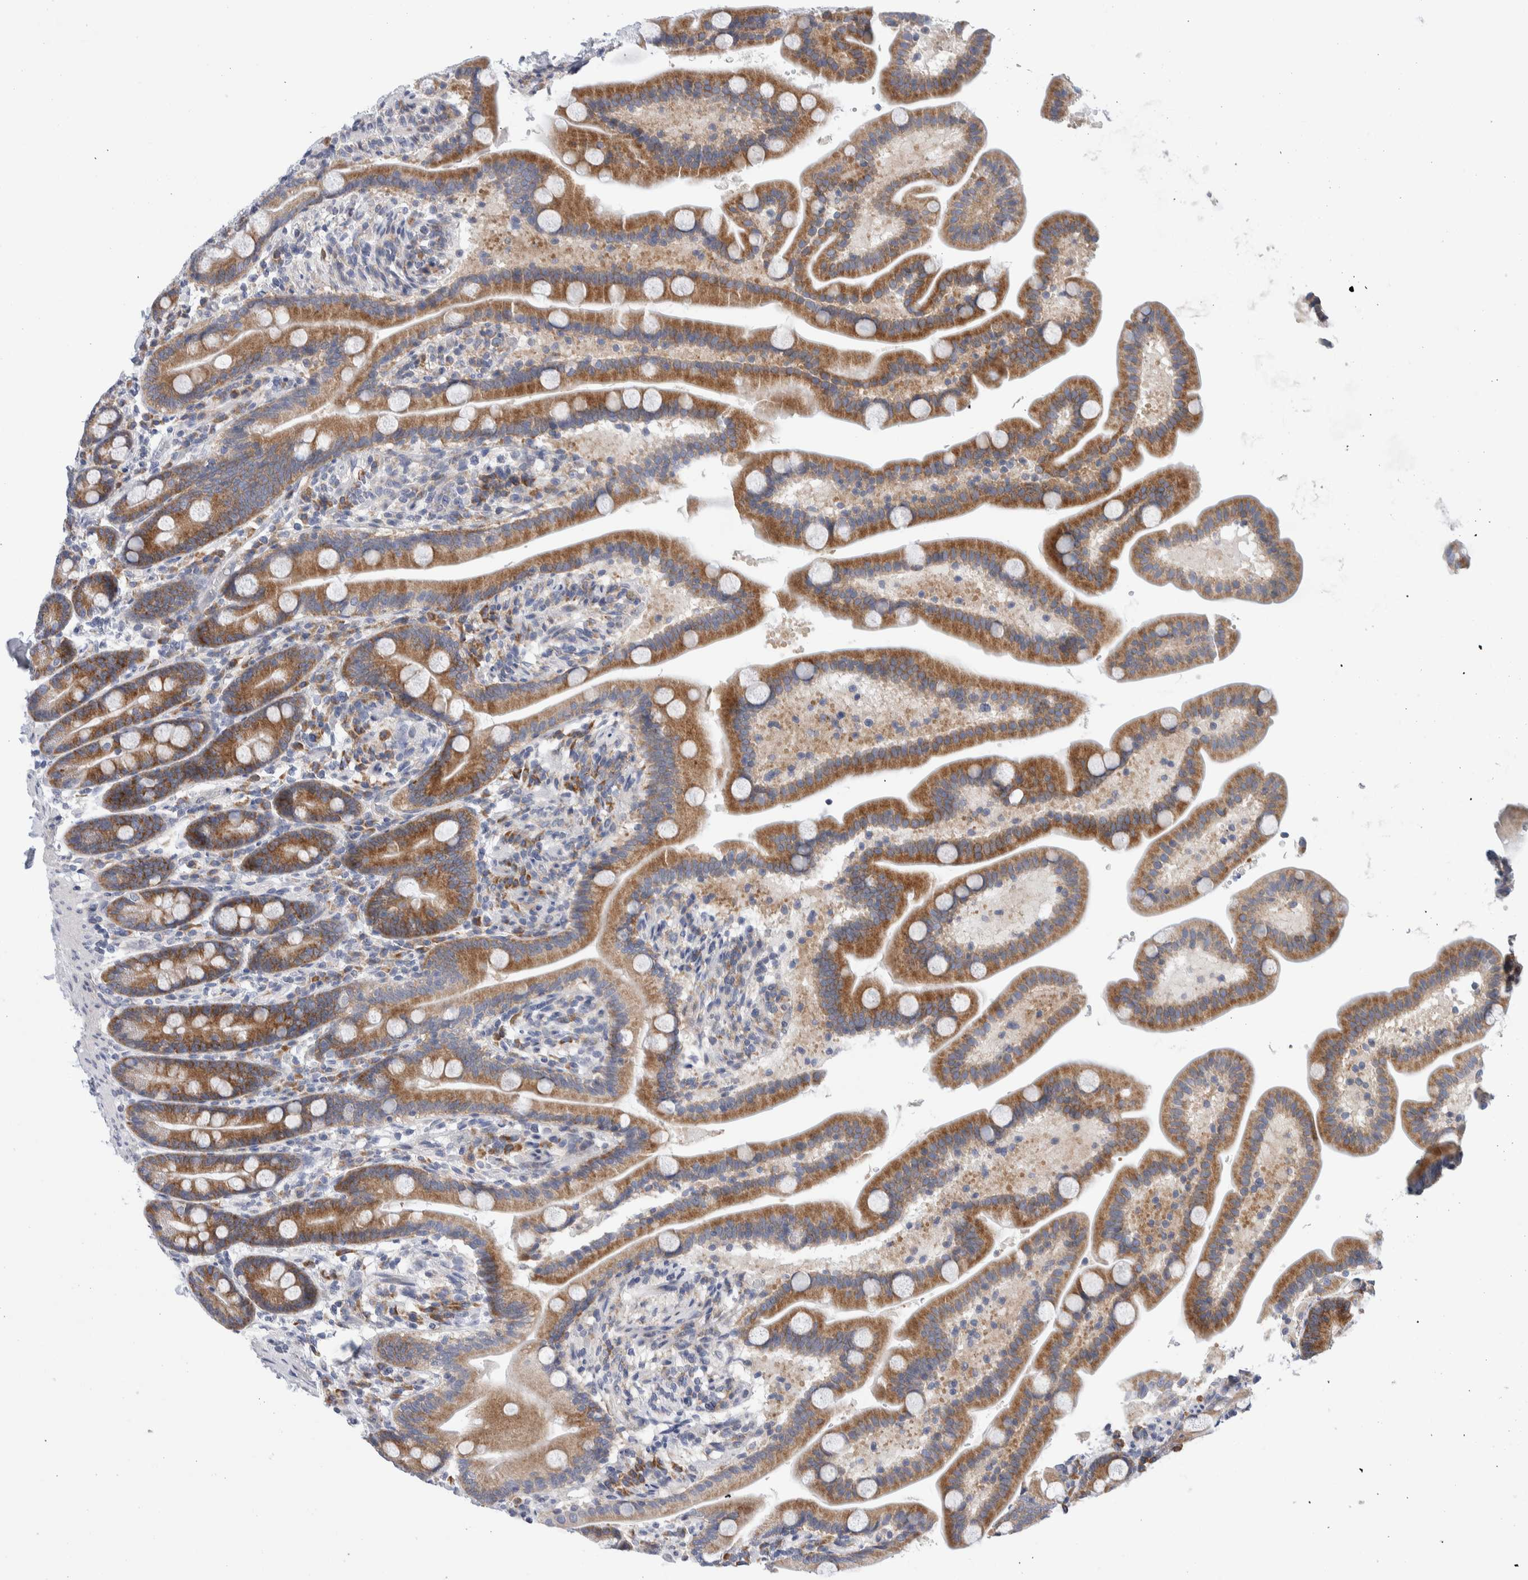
{"staining": {"intensity": "moderate", "quantity": ">75%", "location": "cytoplasmic/membranous"}, "tissue": "duodenum", "cell_type": "Glandular cells", "image_type": "normal", "snomed": [{"axis": "morphology", "description": "Normal tissue, NOS"}, {"axis": "topography", "description": "Duodenum"}], "caption": "The image shows immunohistochemical staining of normal duodenum. There is moderate cytoplasmic/membranous expression is appreciated in about >75% of glandular cells.", "gene": "RACK1", "patient": {"sex": "male", "age": 54}}